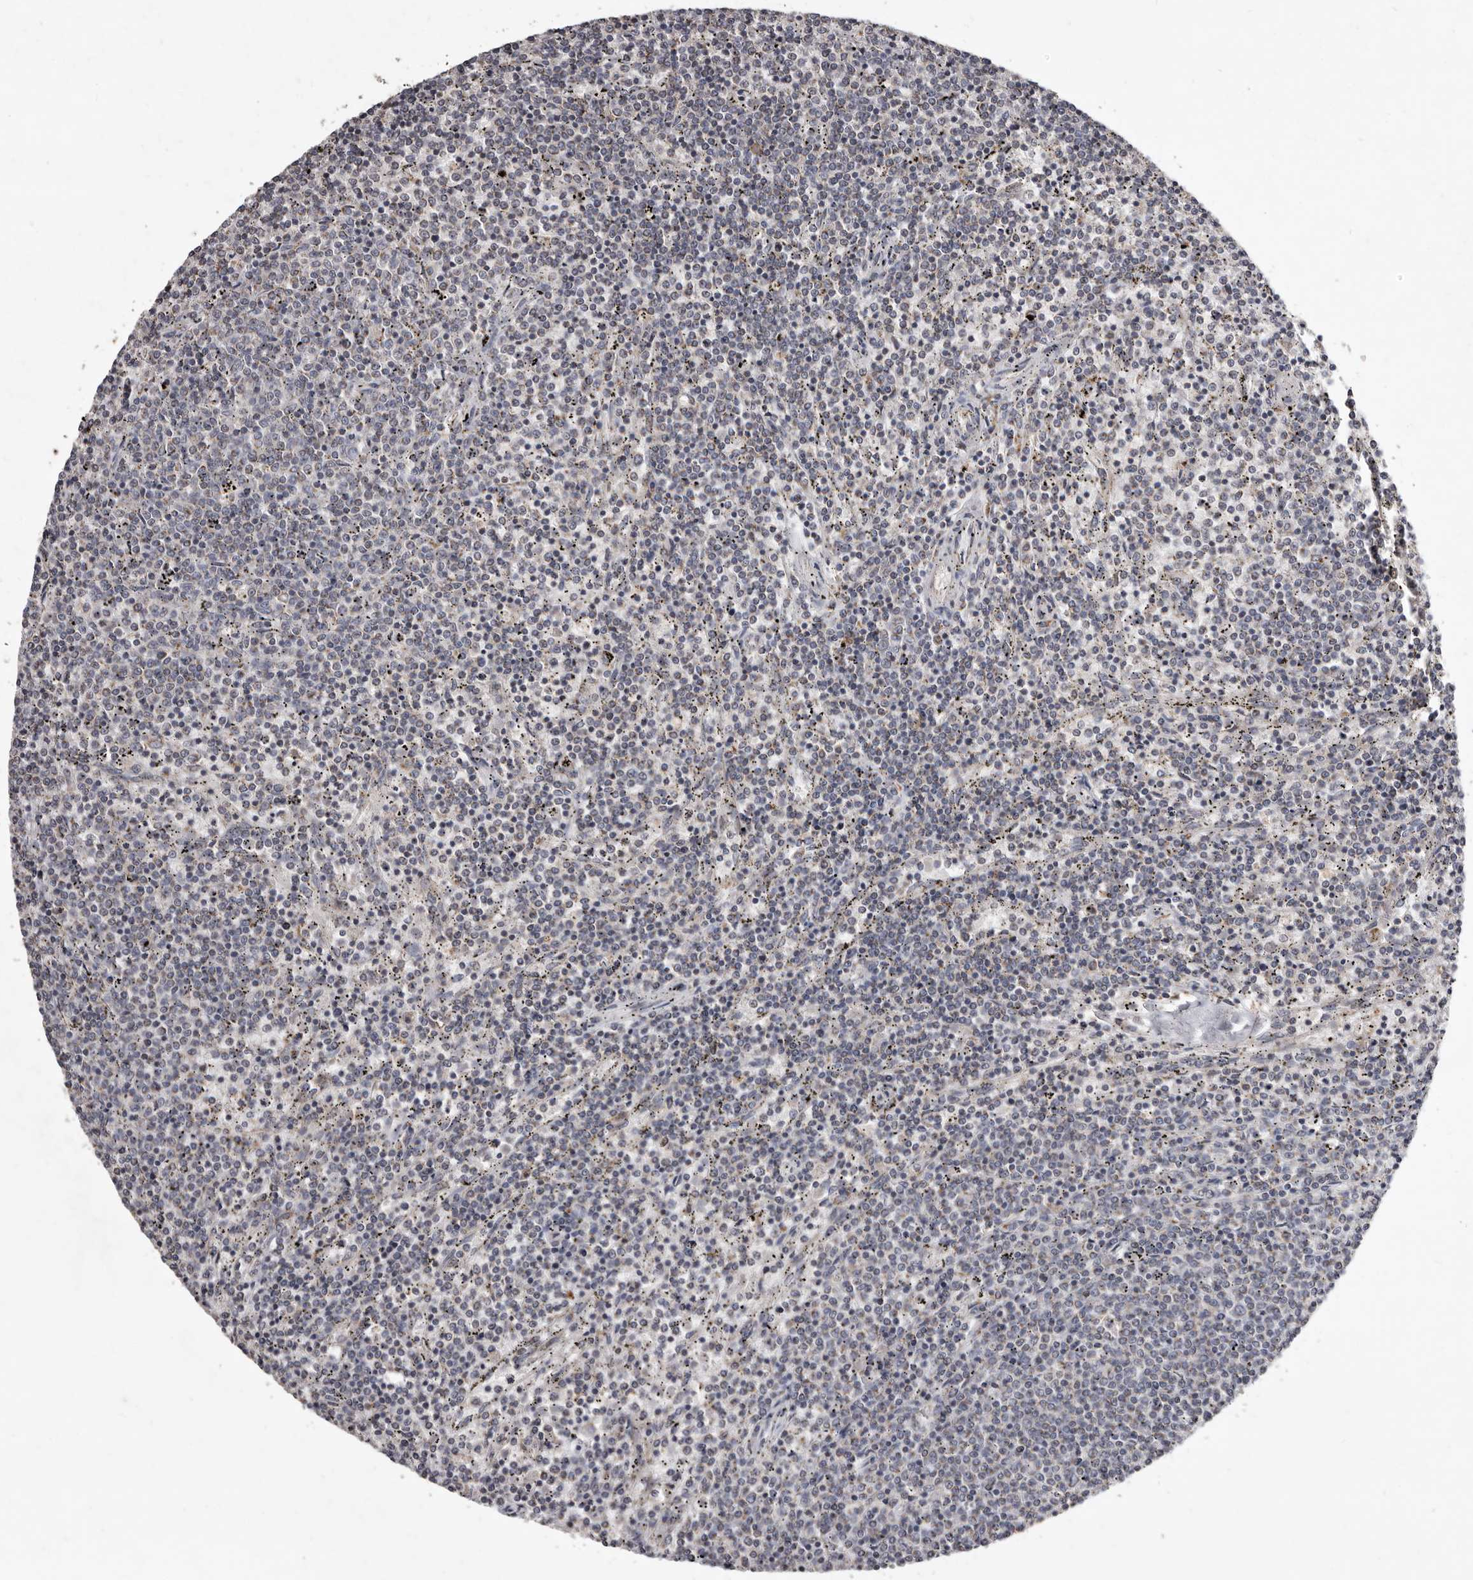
{"staining": {"intensity": "negative", "quantity": "none", "location": "none"}, "tissue": "lymphoma", "cell_type": "Tumor cells", "image_type": "cancer", "snomed": [{"axis": "morphology", "description": "Malignant lymphoma, non-Hodgkin's type, Low grade"}, {"axis": "topography", "description": "Spleen"}], "caption": "This micrograph is of lymphoma stained with immunohistochemistry (IHC) to label a protein in brown with the nuclei are counter-stained blue. There is no expression in tumor cells.", "gene": "CXCL14", "patient": {"sex": "female", "age": 50}}